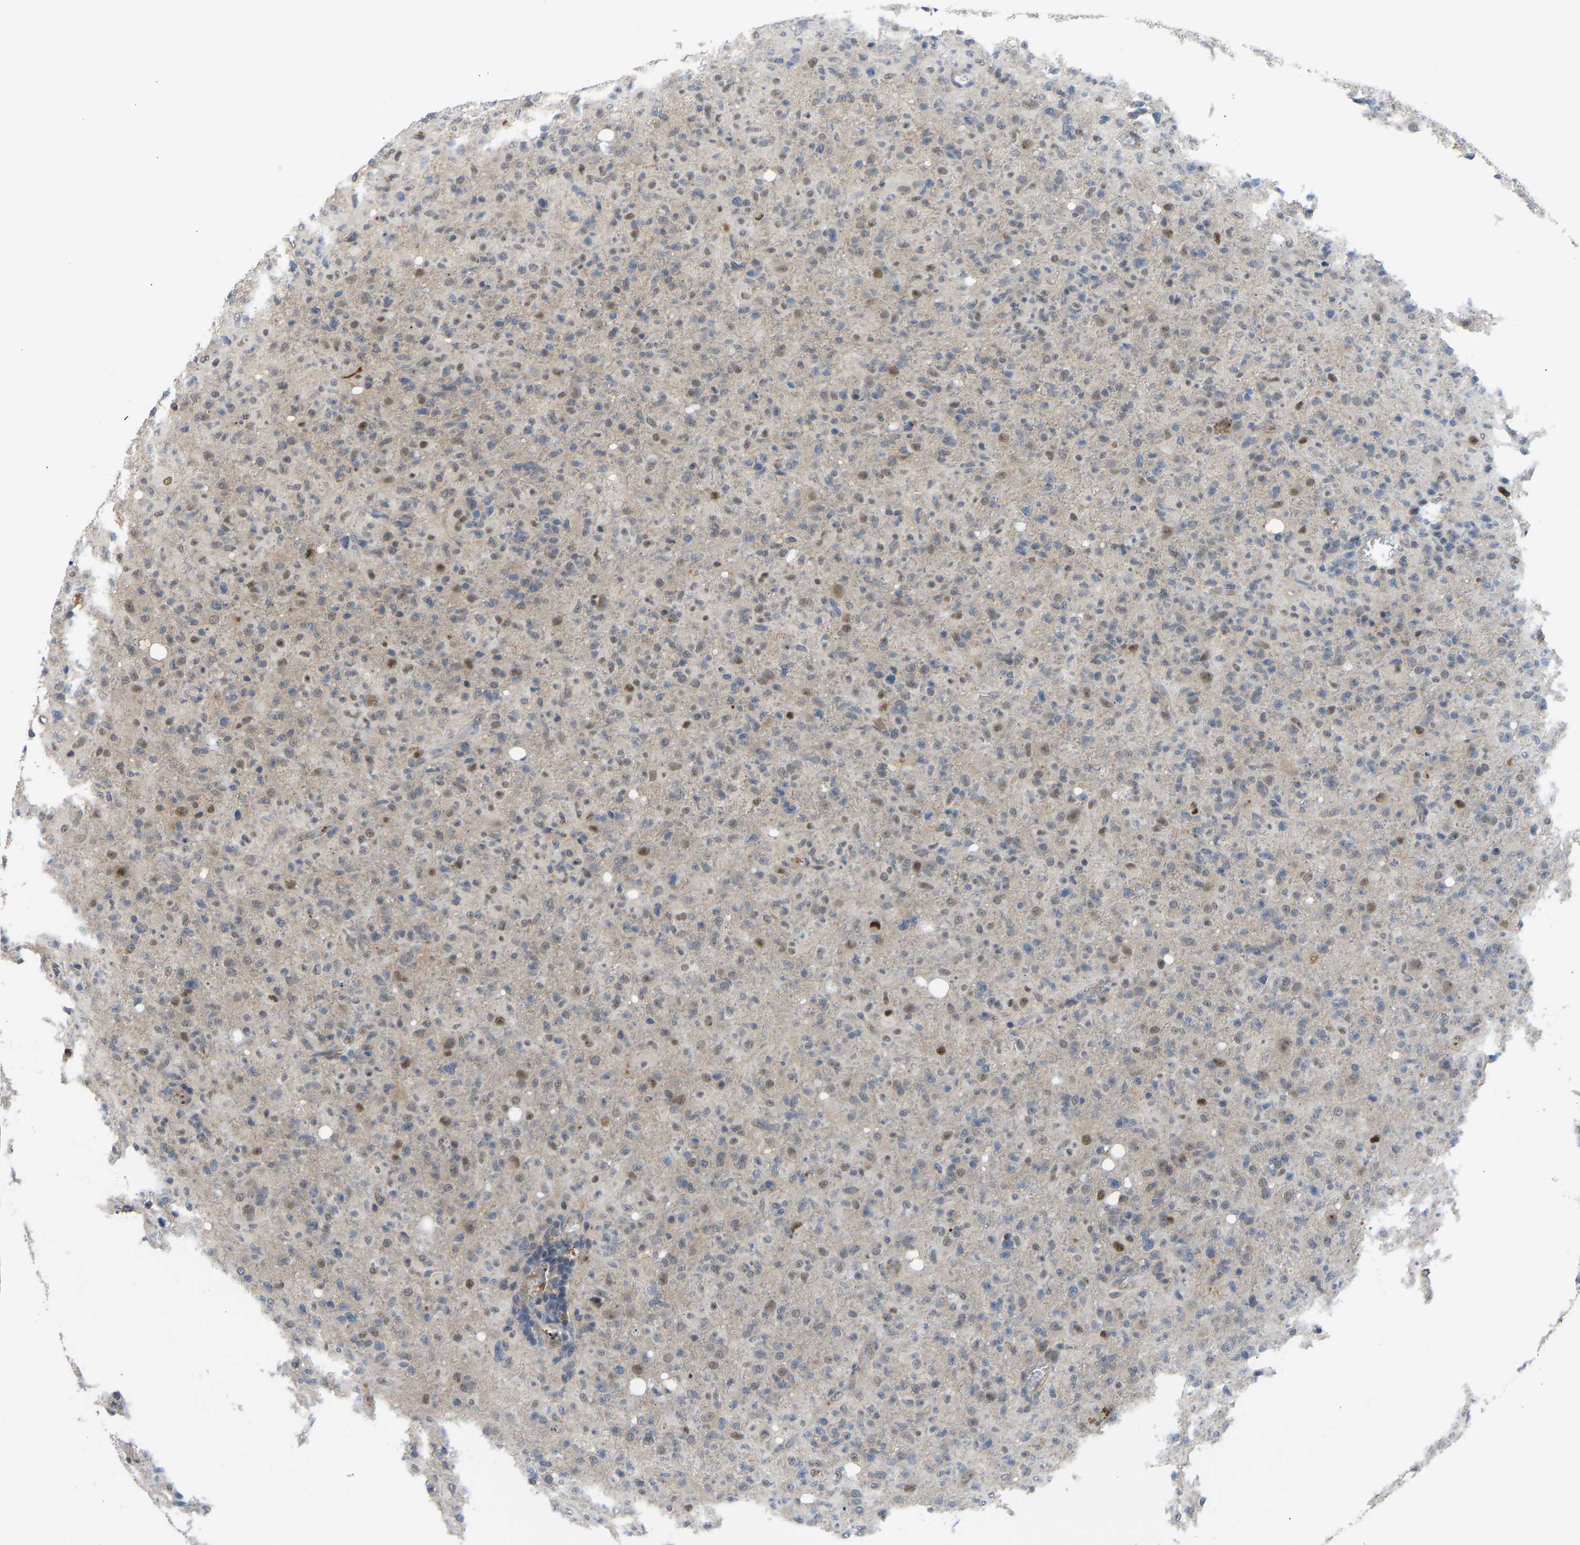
{"staining": {"intensity": "moderate", "quantity": "<25%", "location": "nuclear"}, "tissue": "glioma", "cell_type": "Tumor cells", "image_type": "cancer", "snomed": [{"axis": "morphology", "description": "Glioma, malignant, High grade"}, {"axis": "topography", "description": "Brain"}], "caption": "Protein expression analysis of glioma displays moderate nuclear expression in about <25% of tumor cells.", "gene": "ZNF251", "patient": {"sex": "female", "age": 57}}